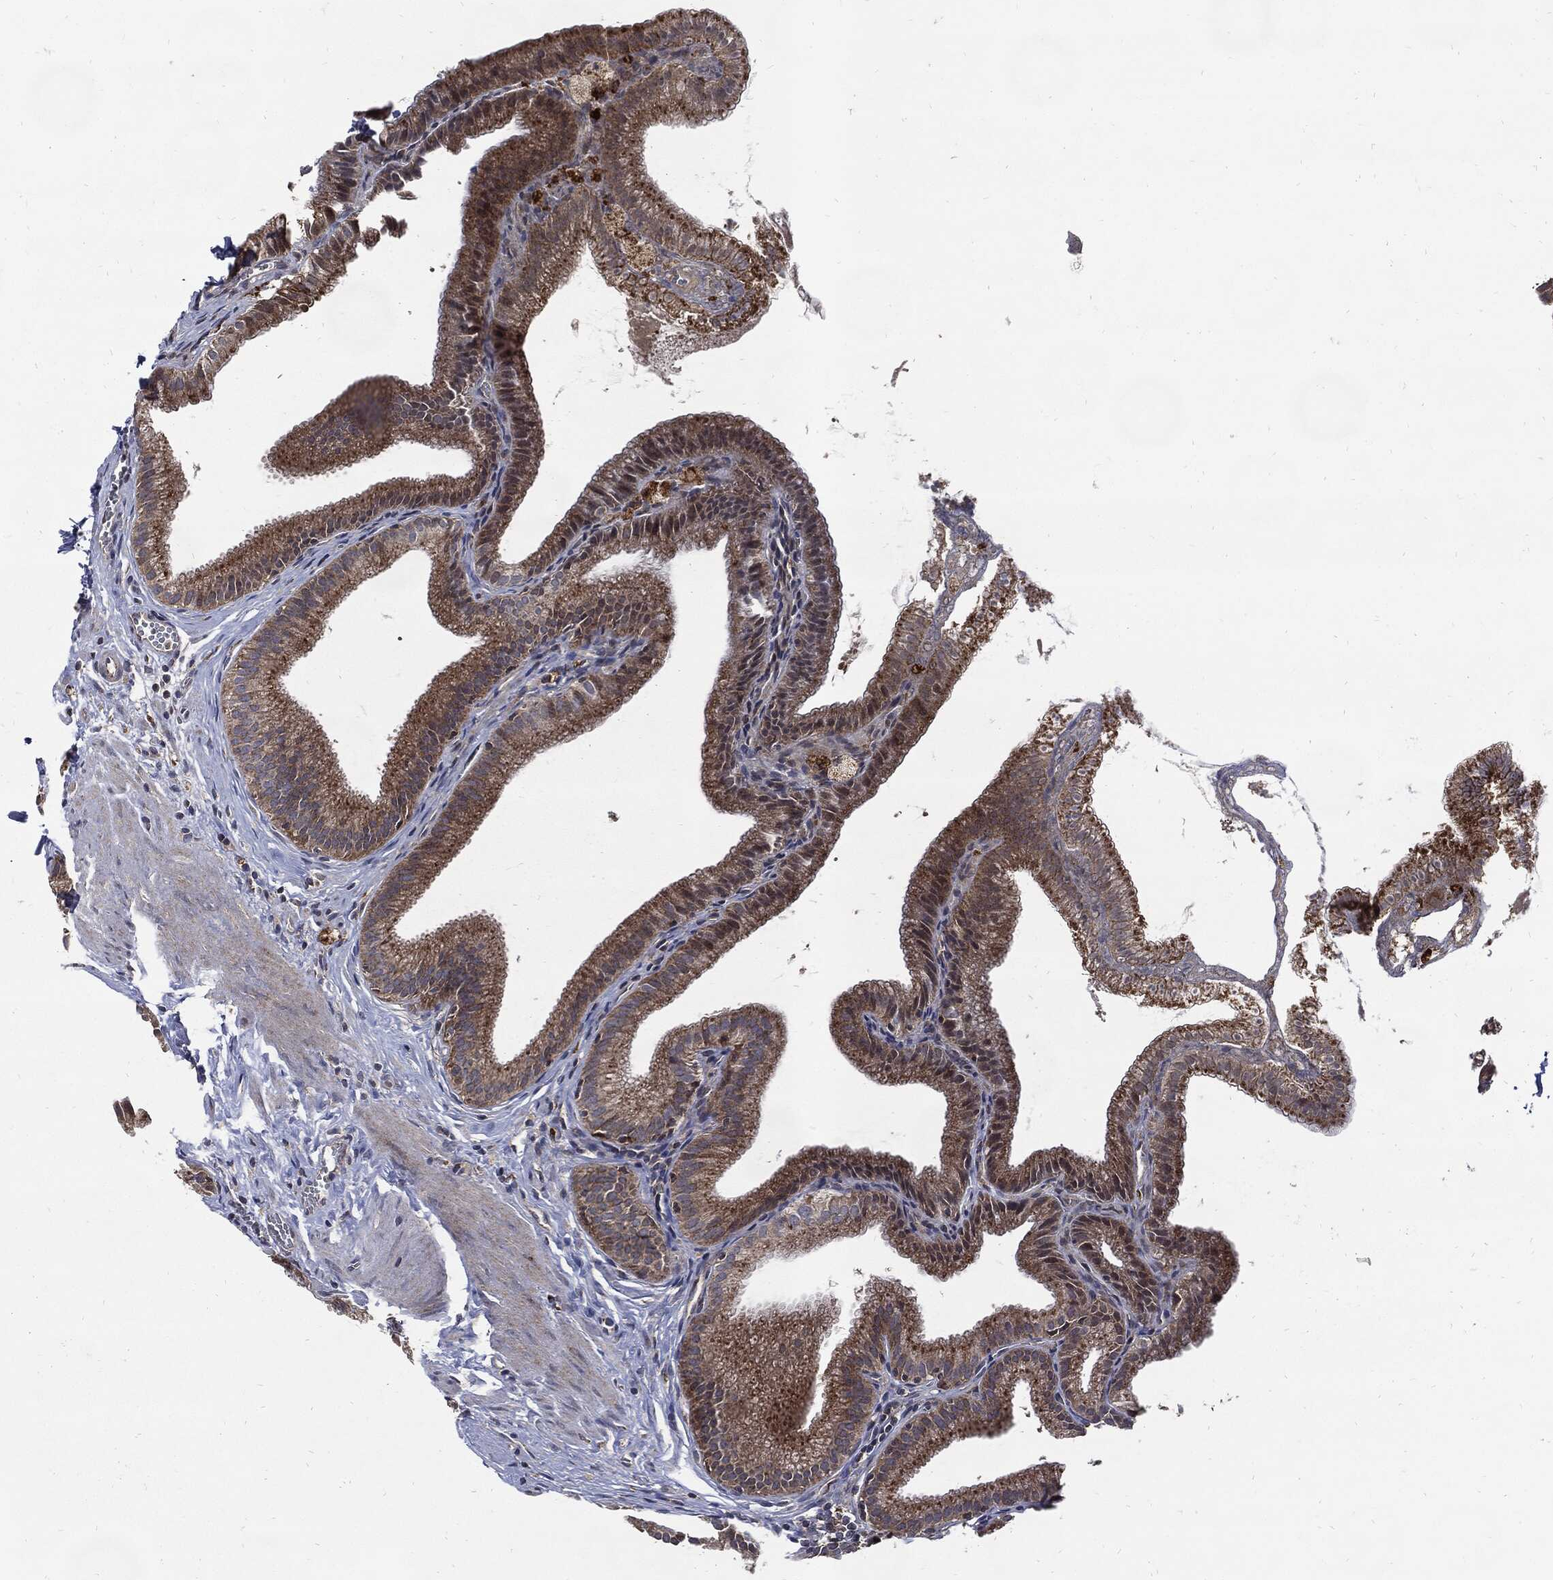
{"staining": {"intensity": "moderate", "quantity": ">75%", "location": "cytoplasmic/membranous"}, "tissue": "gallbladder", "cell_type": "Glandular cells", "image_type": "normal", "snomed": [{"axis": "morphology", "description": "Normal tissue, NOS"}, {"axis": "topography", "description": "Gallbladder"}], "caption": "Gallbladder stained with IHC shows moderate cytoplasmic/membranous staining in about >75% of glandular cells.", "gene": "SLC31A2", "patient": {"sex": "male", "age": 38}}